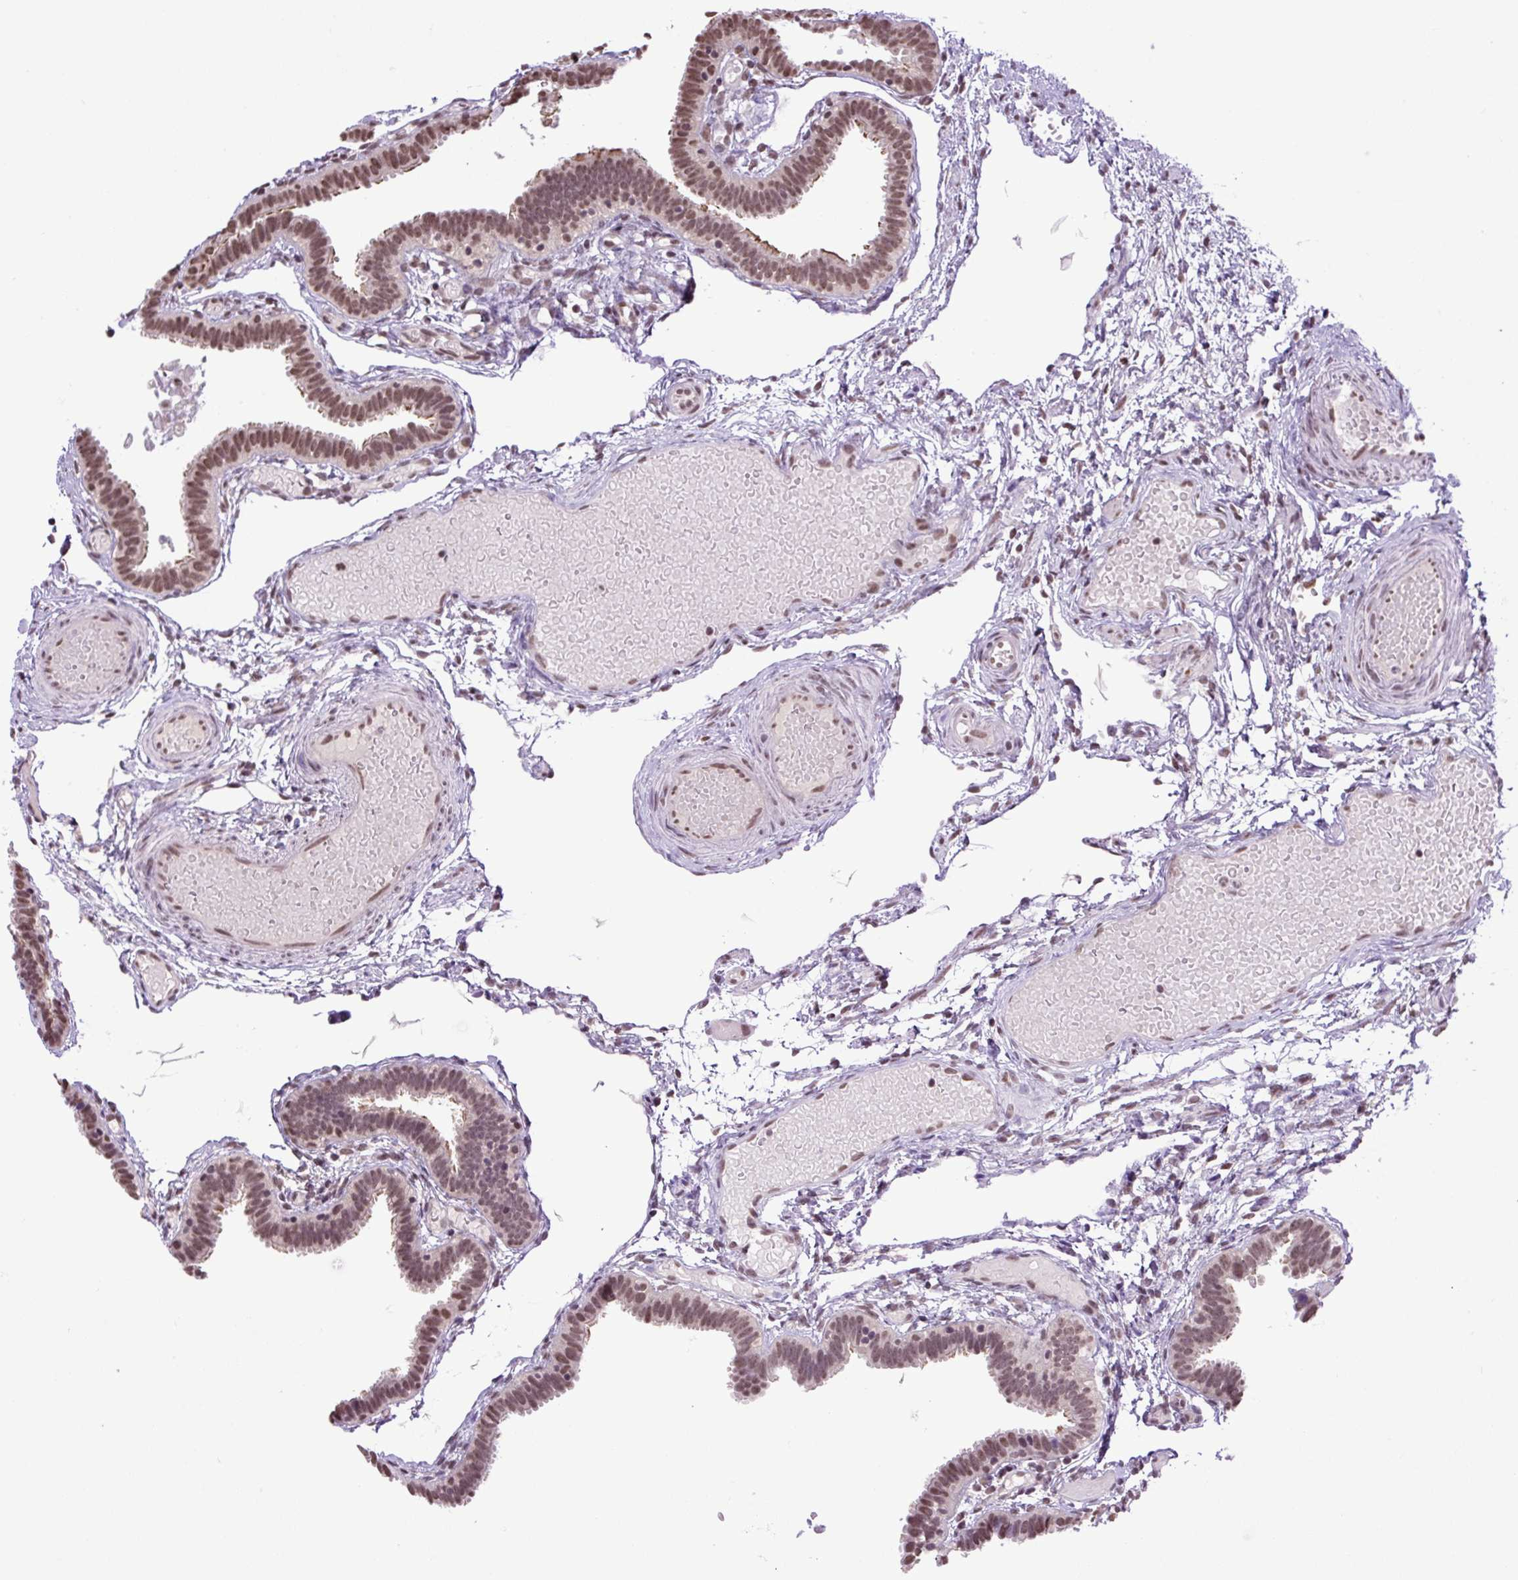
{"staining": {"intensity": "moderate", "quantity": ">75%", "location": "cytoplasmic/membranous,nuclear"}, "tissue": "fallopian tube", "cell_type": "Glandular cells", "image_type": "normal", "snomed": [{"axis": "morphology", "description": "Normal tissue, NOS"}, {"axis": "topography", "description": "Fallopian tube"}], "caption": "Immunohistochemistry of unremarkable human fallopian tube reveals medium levels of moderate cytoplasmic/membranous,nuclear positivity in about >75% of glandular cells. (brown staining indicates protein expression, while blue staining denotes nuclei).", "gene": "SGTA", "patient": {"sex": "female", "age": 37}}